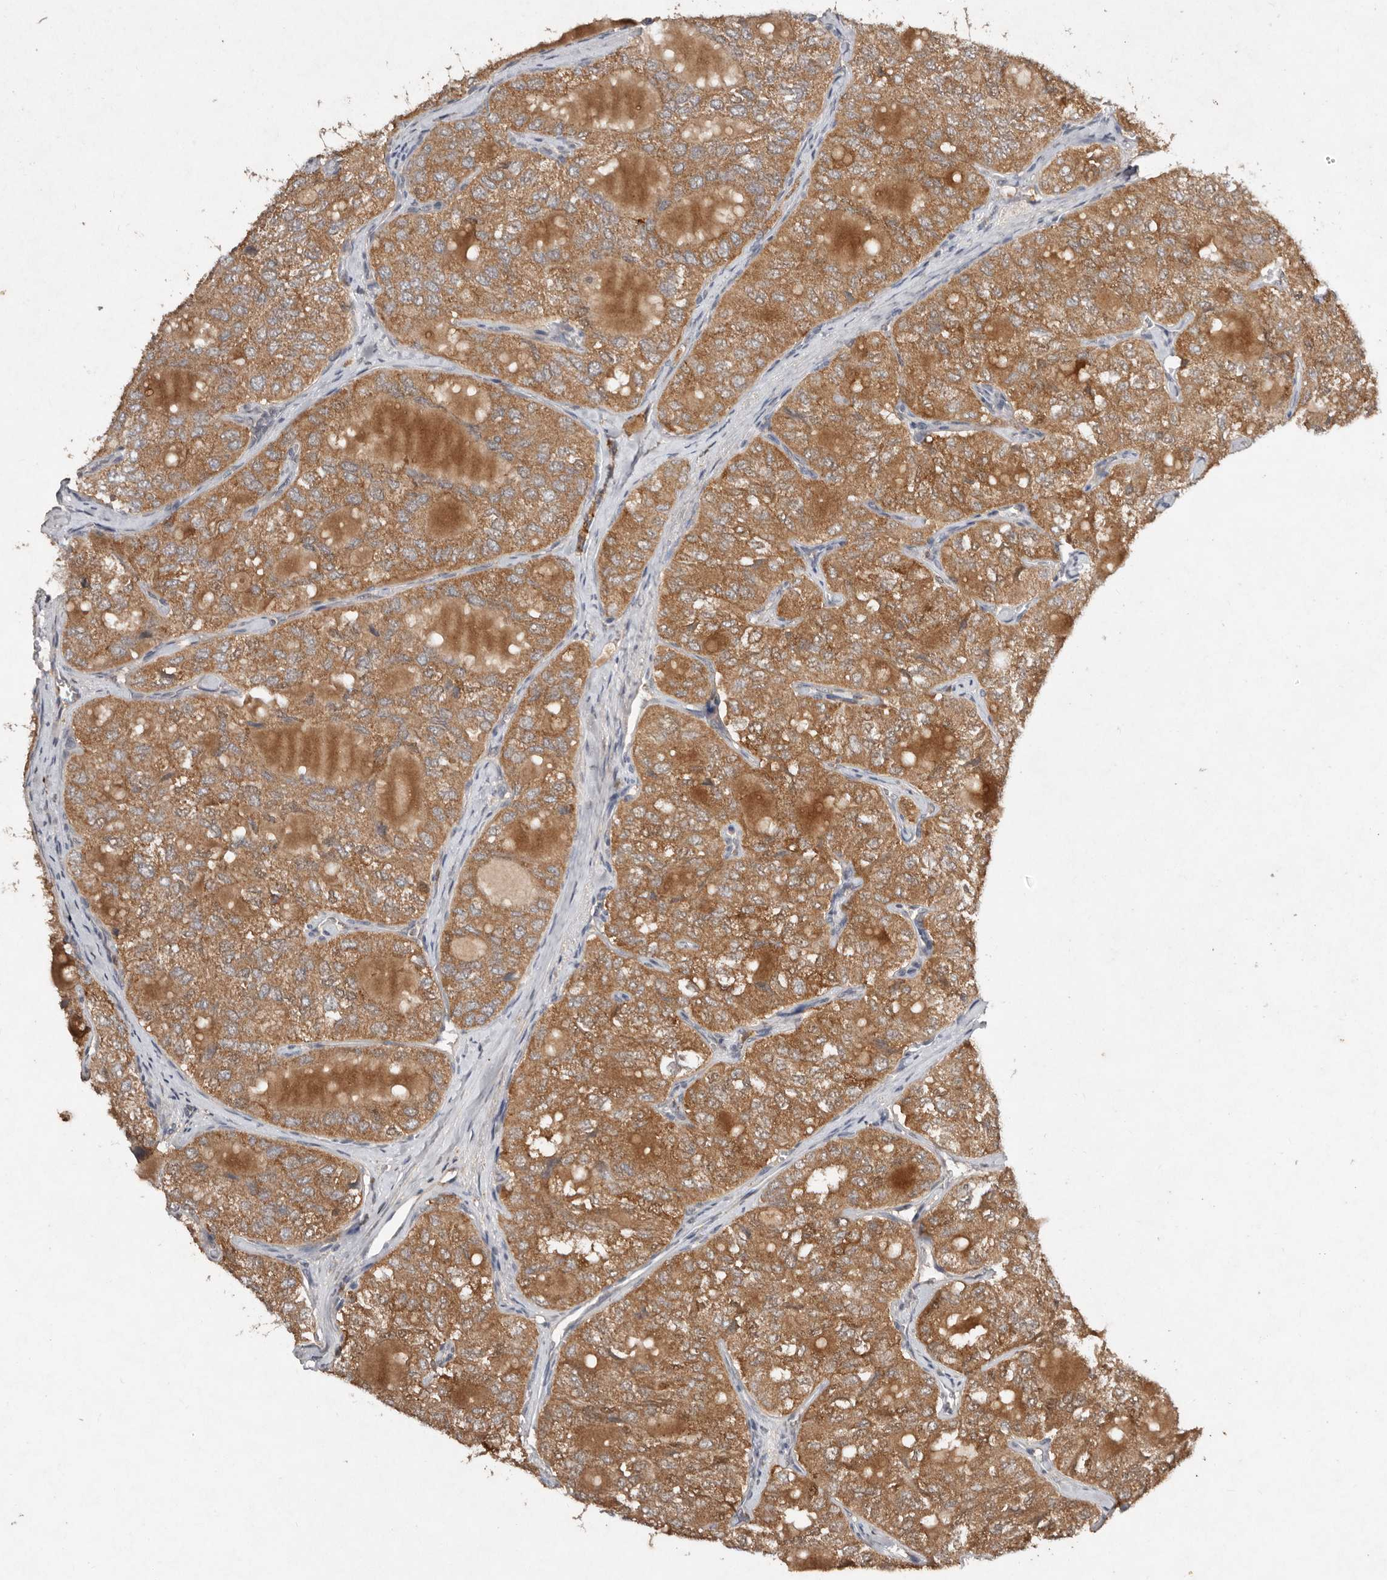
{"staining": {"intensity": "moderate", "quantity": ">75%", "location": "cytoplasmic/membranous"}, "tissue": "thyroid cancer", "cell_type": "Tumor cells", "image_type": "cancer", "snomed": [{"axis": "morphology", "description": "Follicular adenoma carcinoma, NOS"}, {"axis": "topography", "description": "Thyroid gland"}], "caption": "Immunohistochemical staining of thyroid follicular adenoma carcinoma shows medium levels of moderate cytoplasmic/membranous expression in about >75% of tumor cells. The staining was performed using DAB to visualize the protein expression in brown, while the nuclei were stained in blue with hematoxylin (Magnification: 20x).", "gene": "EDEM1", "patient": {"sex": "male", "age": 75}}